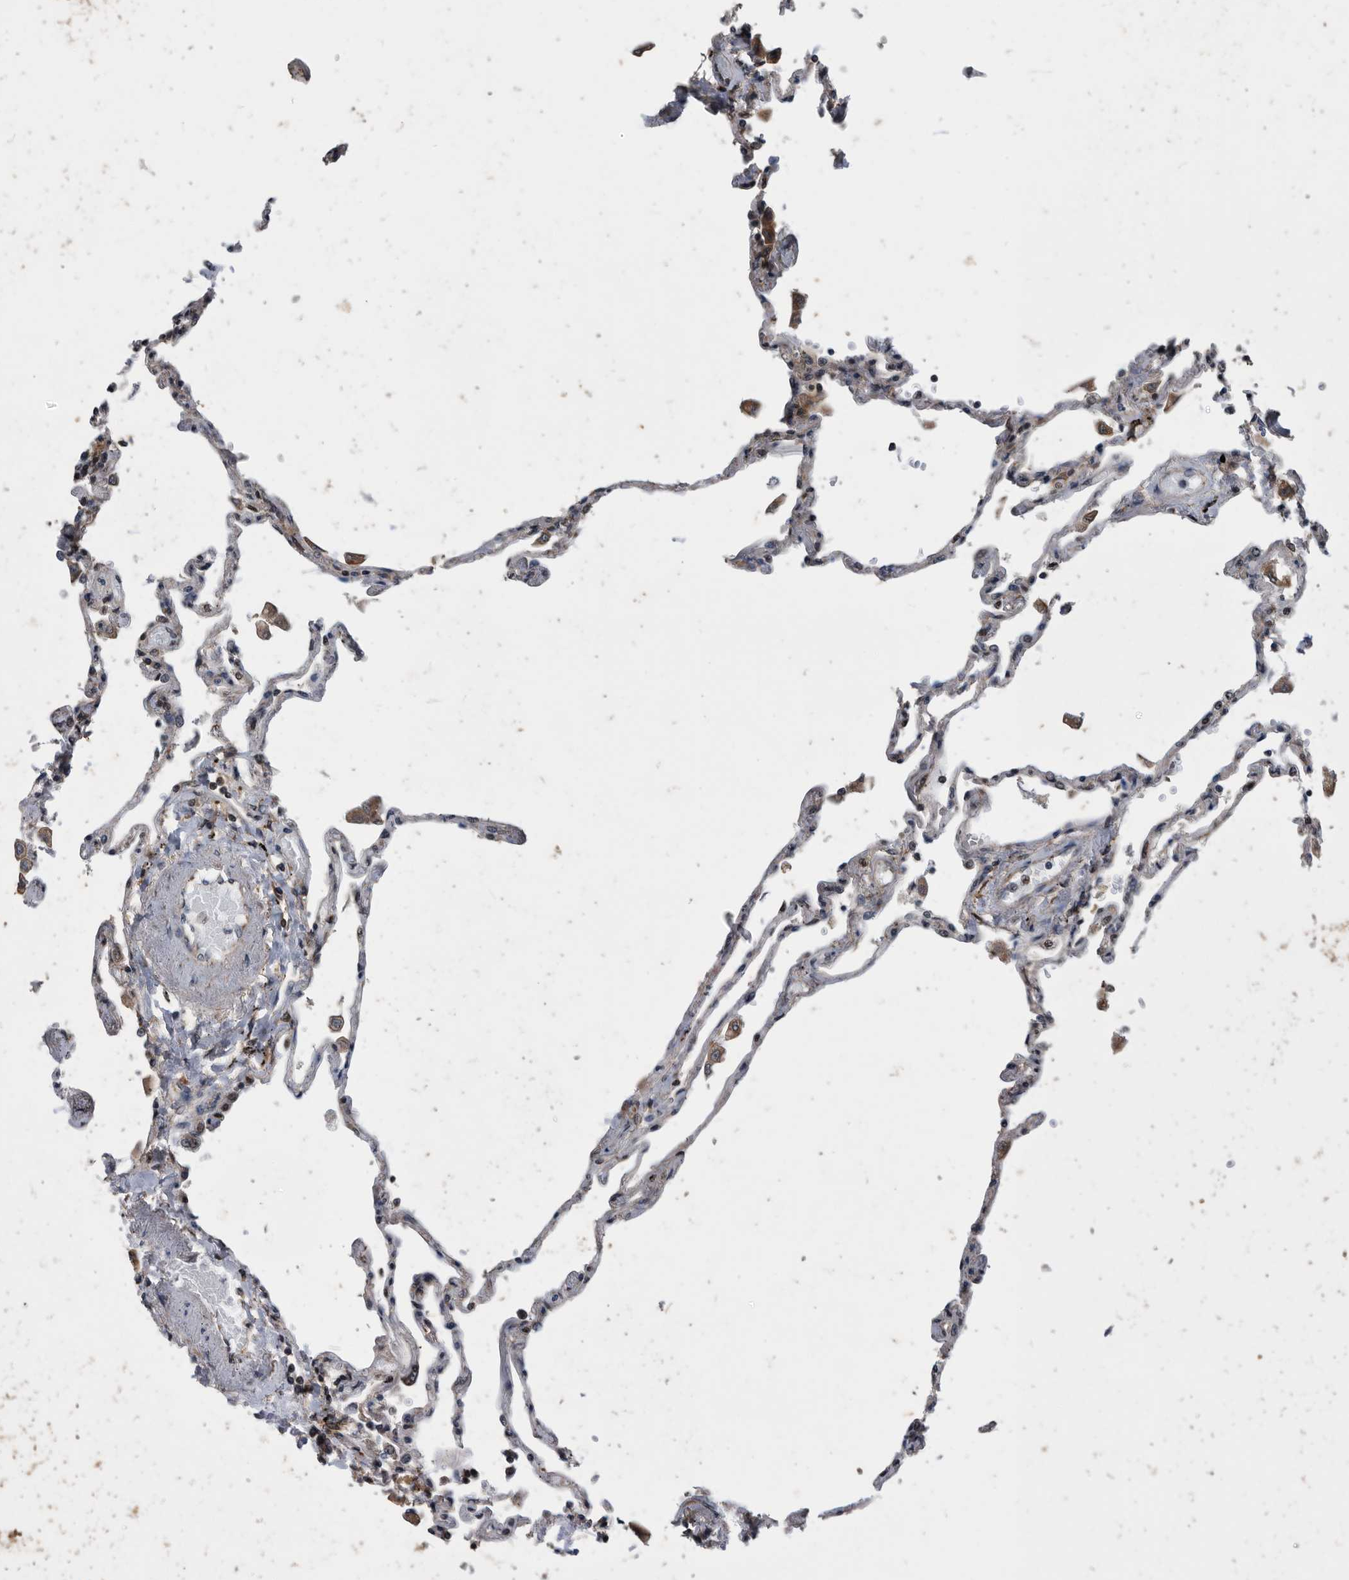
{"staining": {"intensity": "moderate", "quantity": "<25%", "location": "cytoplasmic/membranous"}, "tissue": "lung", "cell_type": "Alveolar cells", "image_type": "normal", "snomed": [{"axis": "morphology", "description": "Normal tissue, NOS"}, {"axis": "topography", "description": "Lung"}], "caption": "A high-resolution micrograph shows immunohistochemistry staining of normal lung, which demonstrates moderate cytoplasmic/membranous expression in approximately <25% of alveolar cells.", "gene": "NRBP1", "patient": {"sex": "female", "age": 67}}